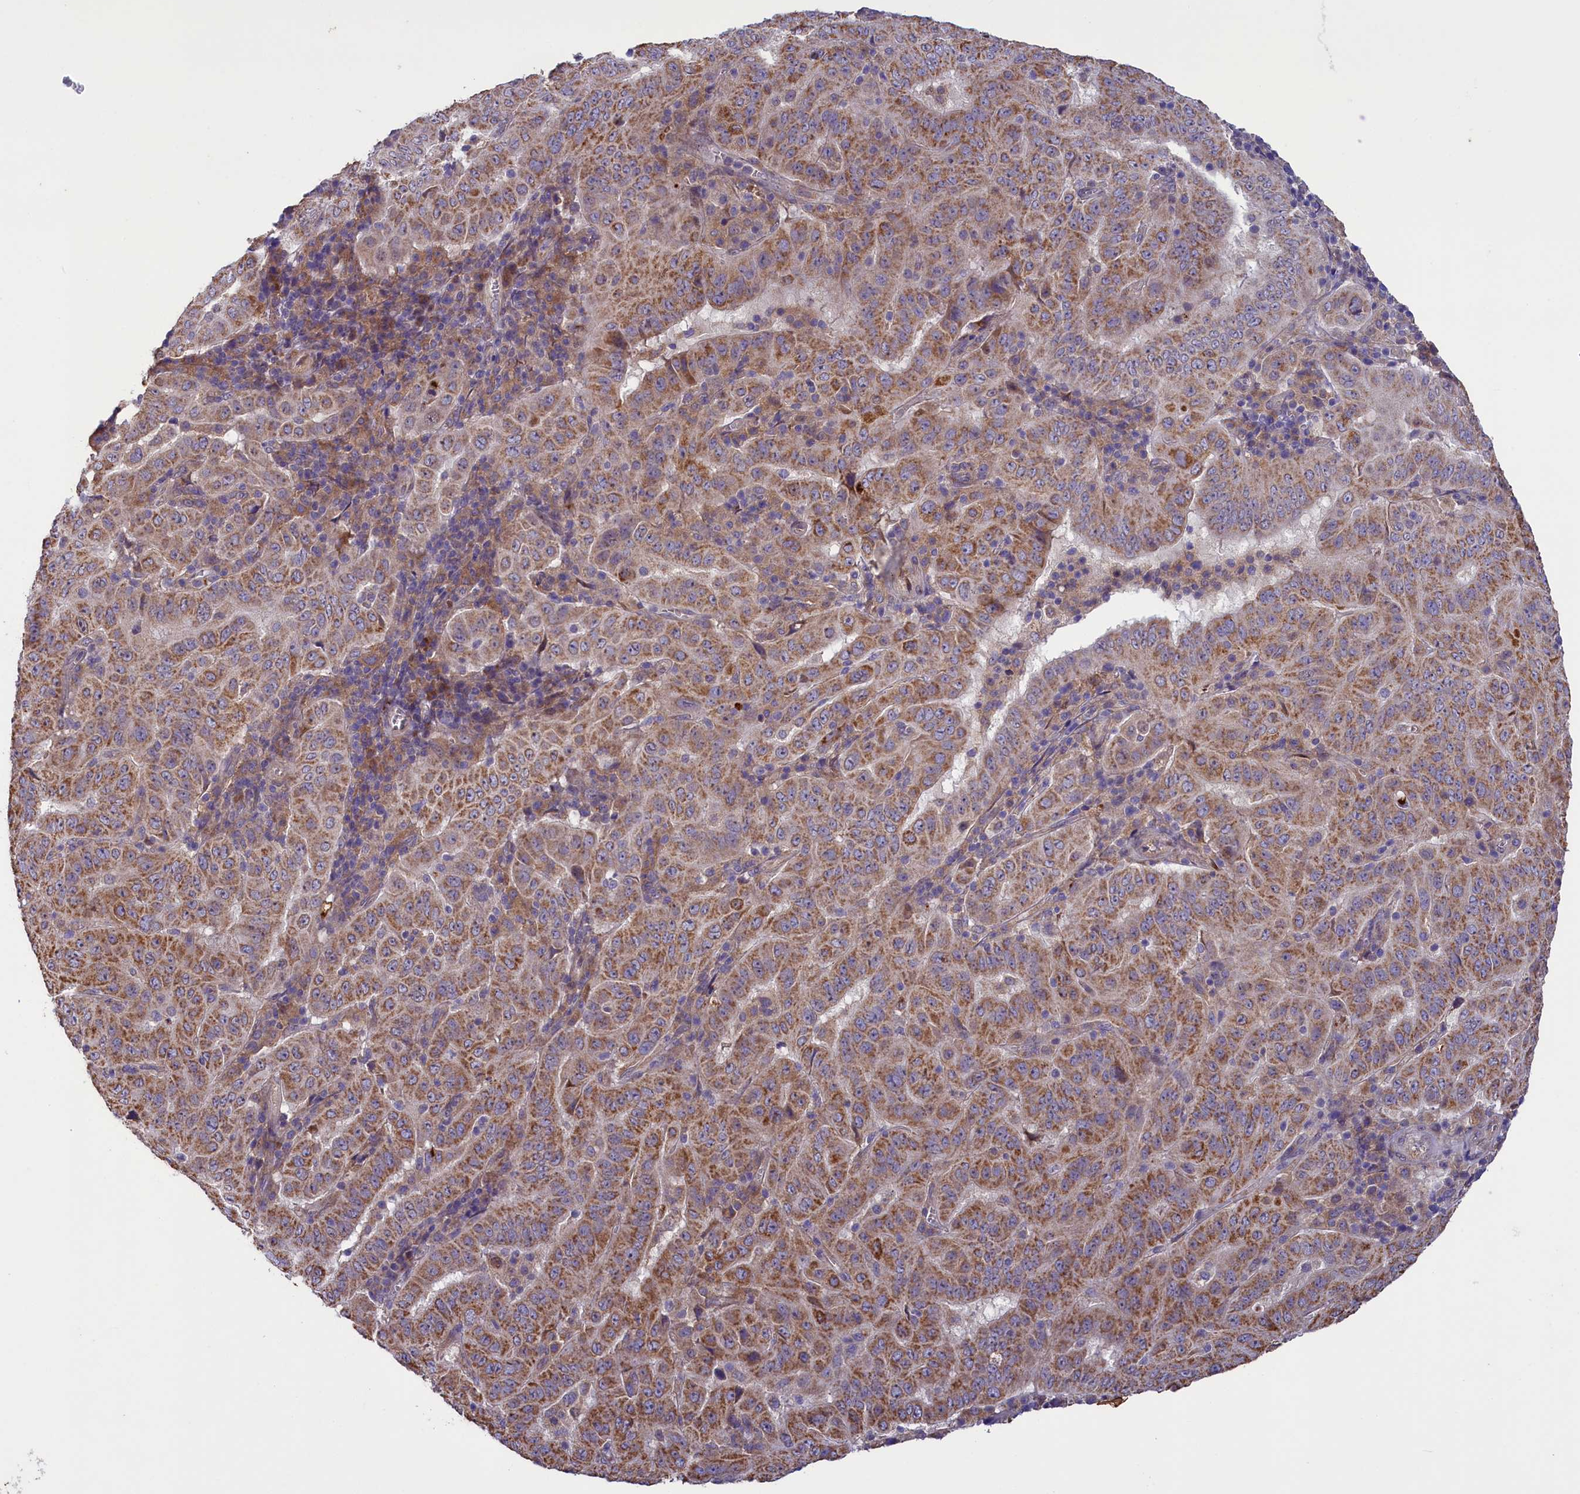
{"staining": {"intensity": "moderate", "quantity": ">75%", "location": "cytoplasmic/membranous"}, "tissue": "pancreatic cancer", "cell_type": "Tumor cells", "image_type": "cancer", "snomed": [{"axis": "morphology", "description": "Adenocarcinoma, NOS"}, {"axis": "topography", "description": "Pancreas"}], "caption": "A photomicrograph showing moderate cytoplasmic/membranous positivity in approximately >75% of tumor cells in pancreatic adenocarcinoma, as visualized by brown immunohistochemical staining.", "gene": "ACAD8", "patient": {"sex": "male", "age": 63}}